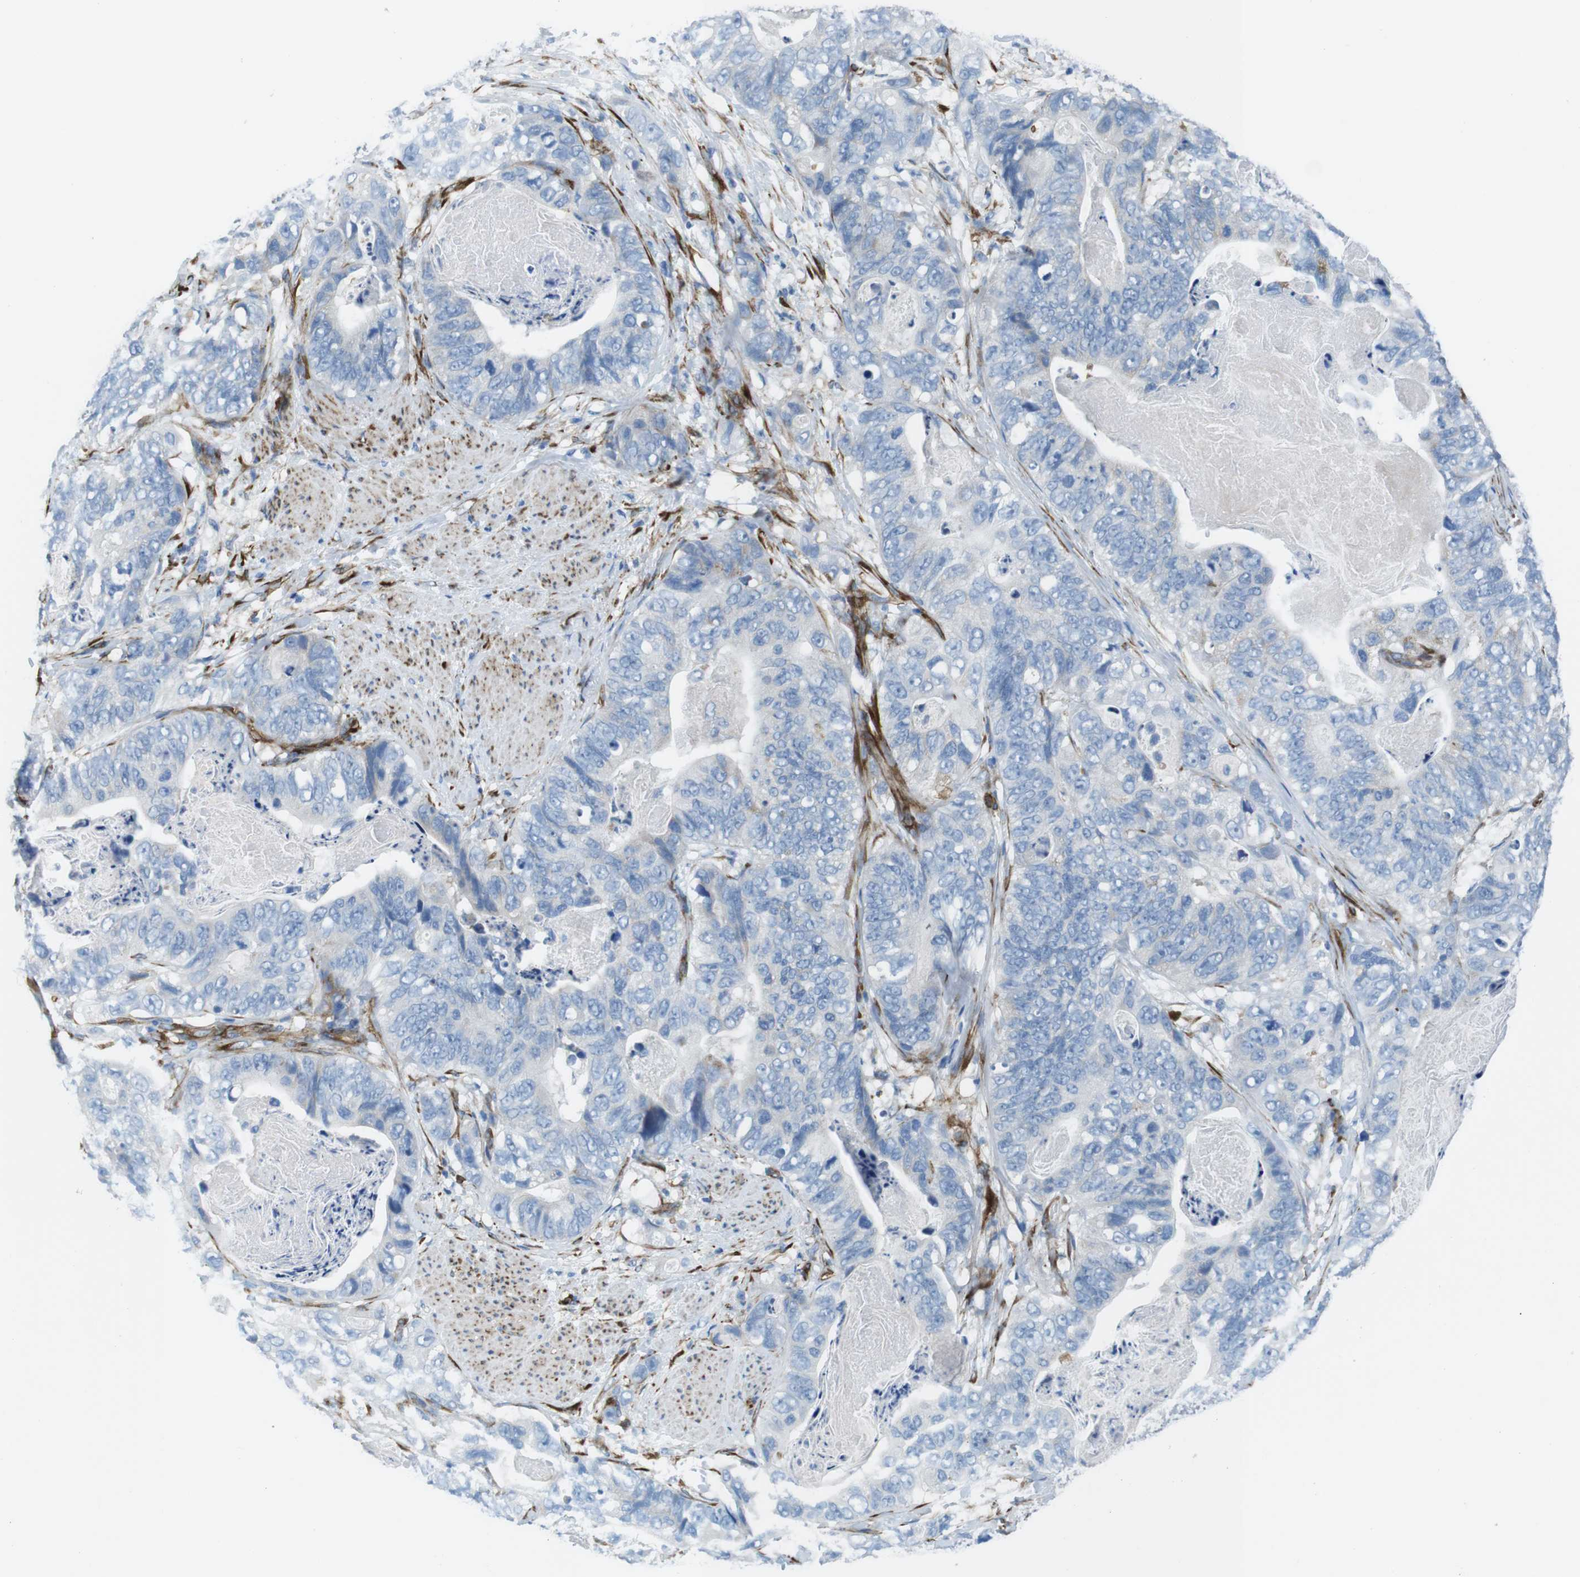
{"staining": {"intensity": "negative", "quantity": "none", "location": "none"}, "tissue": "stomach cancer", "cell_type": "Tumor cells", "image_type": "cancer", "snomed": [{"axis": "morphology", "description": "Adenocarcinoma, NOS"}, {"axis": "topography", "description": "Stomach"}], "caption": "Adenocarcinoma (stomach) was stained to show a protein in brown. There is no significant positivity in tumor cells.", "gene": "EMP2", "patient": {"sex": "female", "age": 89}}